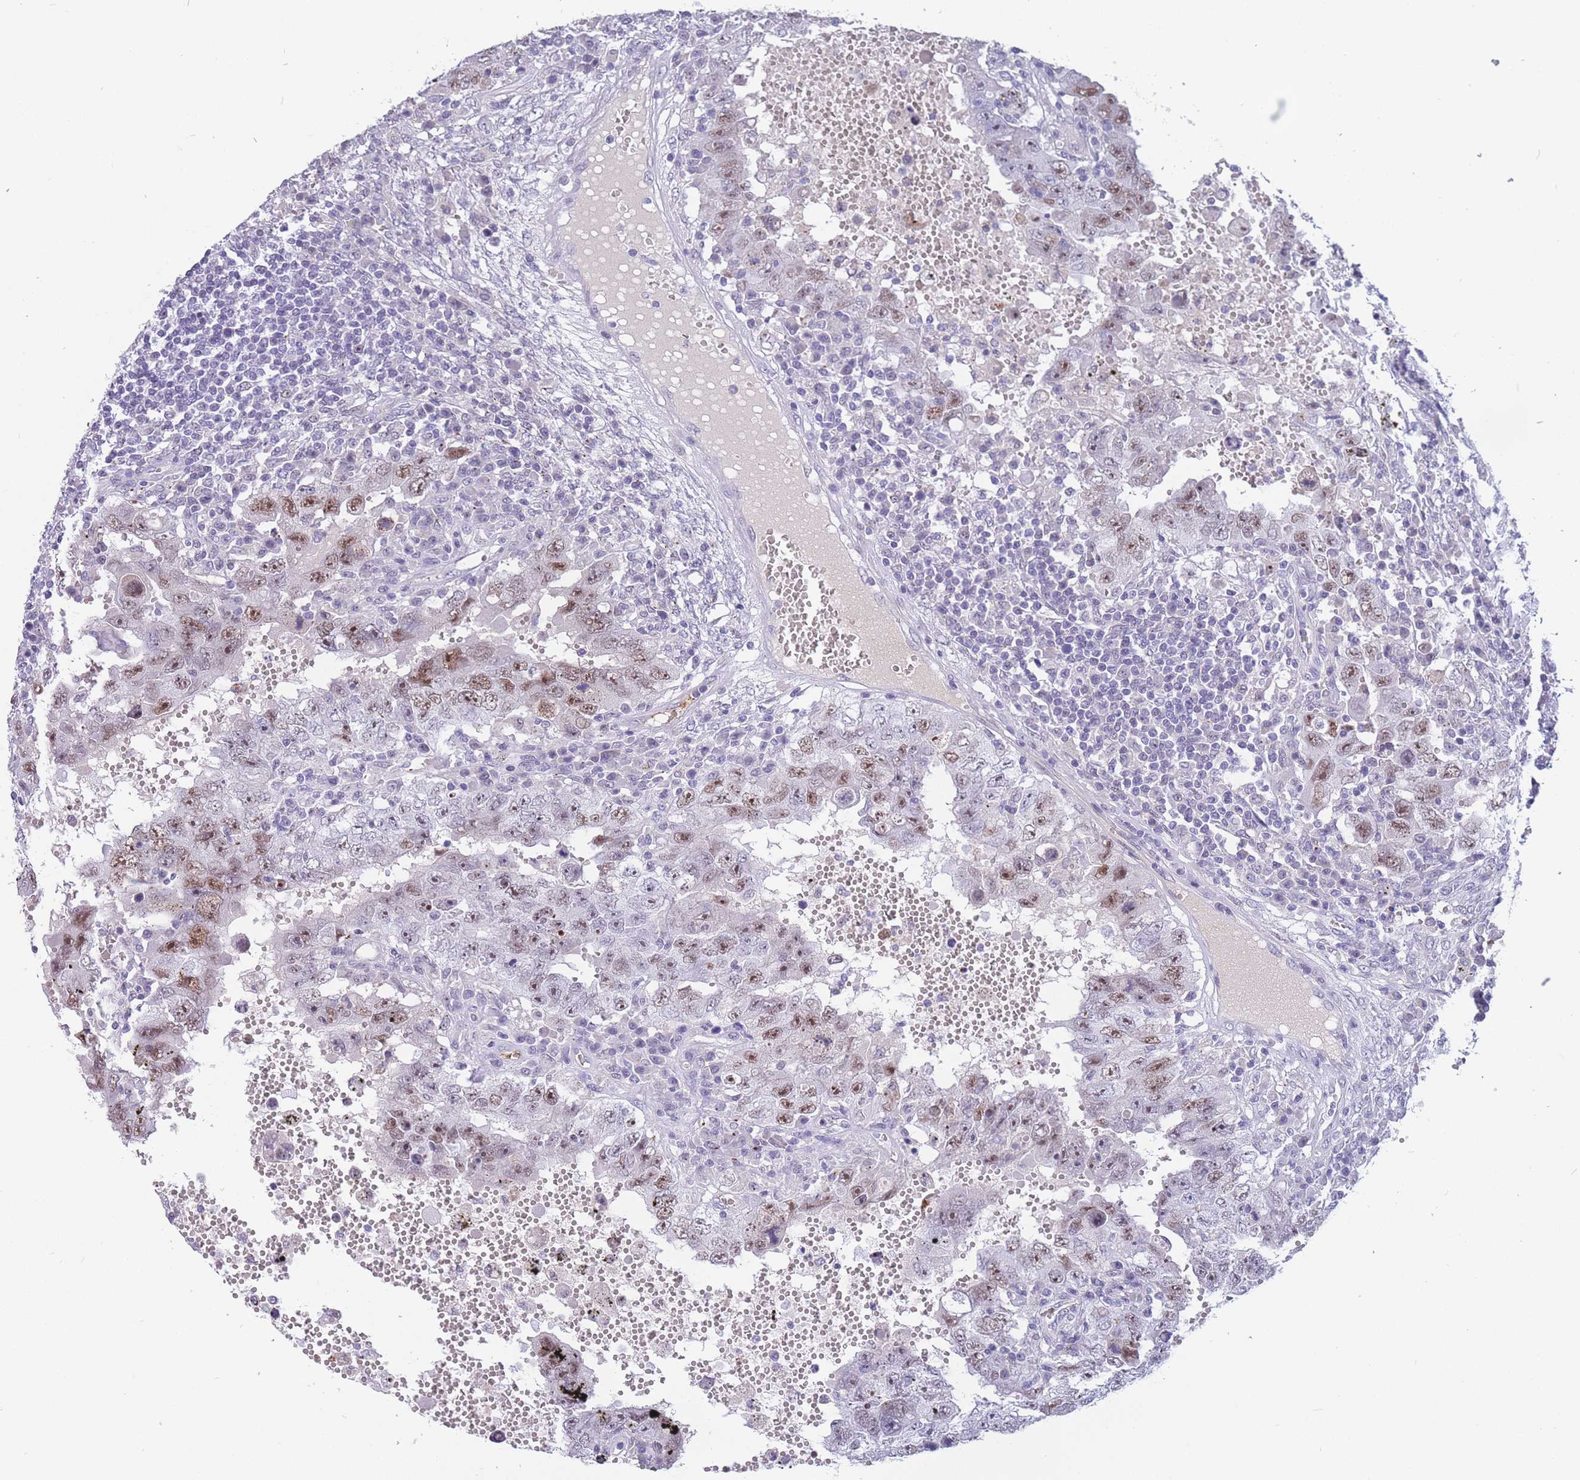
{"staining": {"intensity": "moderate", "quantity": ">75%", "location": "nuclear"}, "tissue": "testis cancer", "cell_type": "Tumor cells", "image_type": "cancer", "snomed": [{"axis": "morphology", "description": "Carcinoma, Embryonal, NOS"}, {"axis": "topography", "description": "Testis"}], "caption": "There is medium levels of moderate nuclear positivity in tumor cells of embryonal carcinoma (testis), as demonstrated by immunohistochemical staining (brown color).", "gene": "BOP1", "patient": {"sex": "male", "age": 26}}